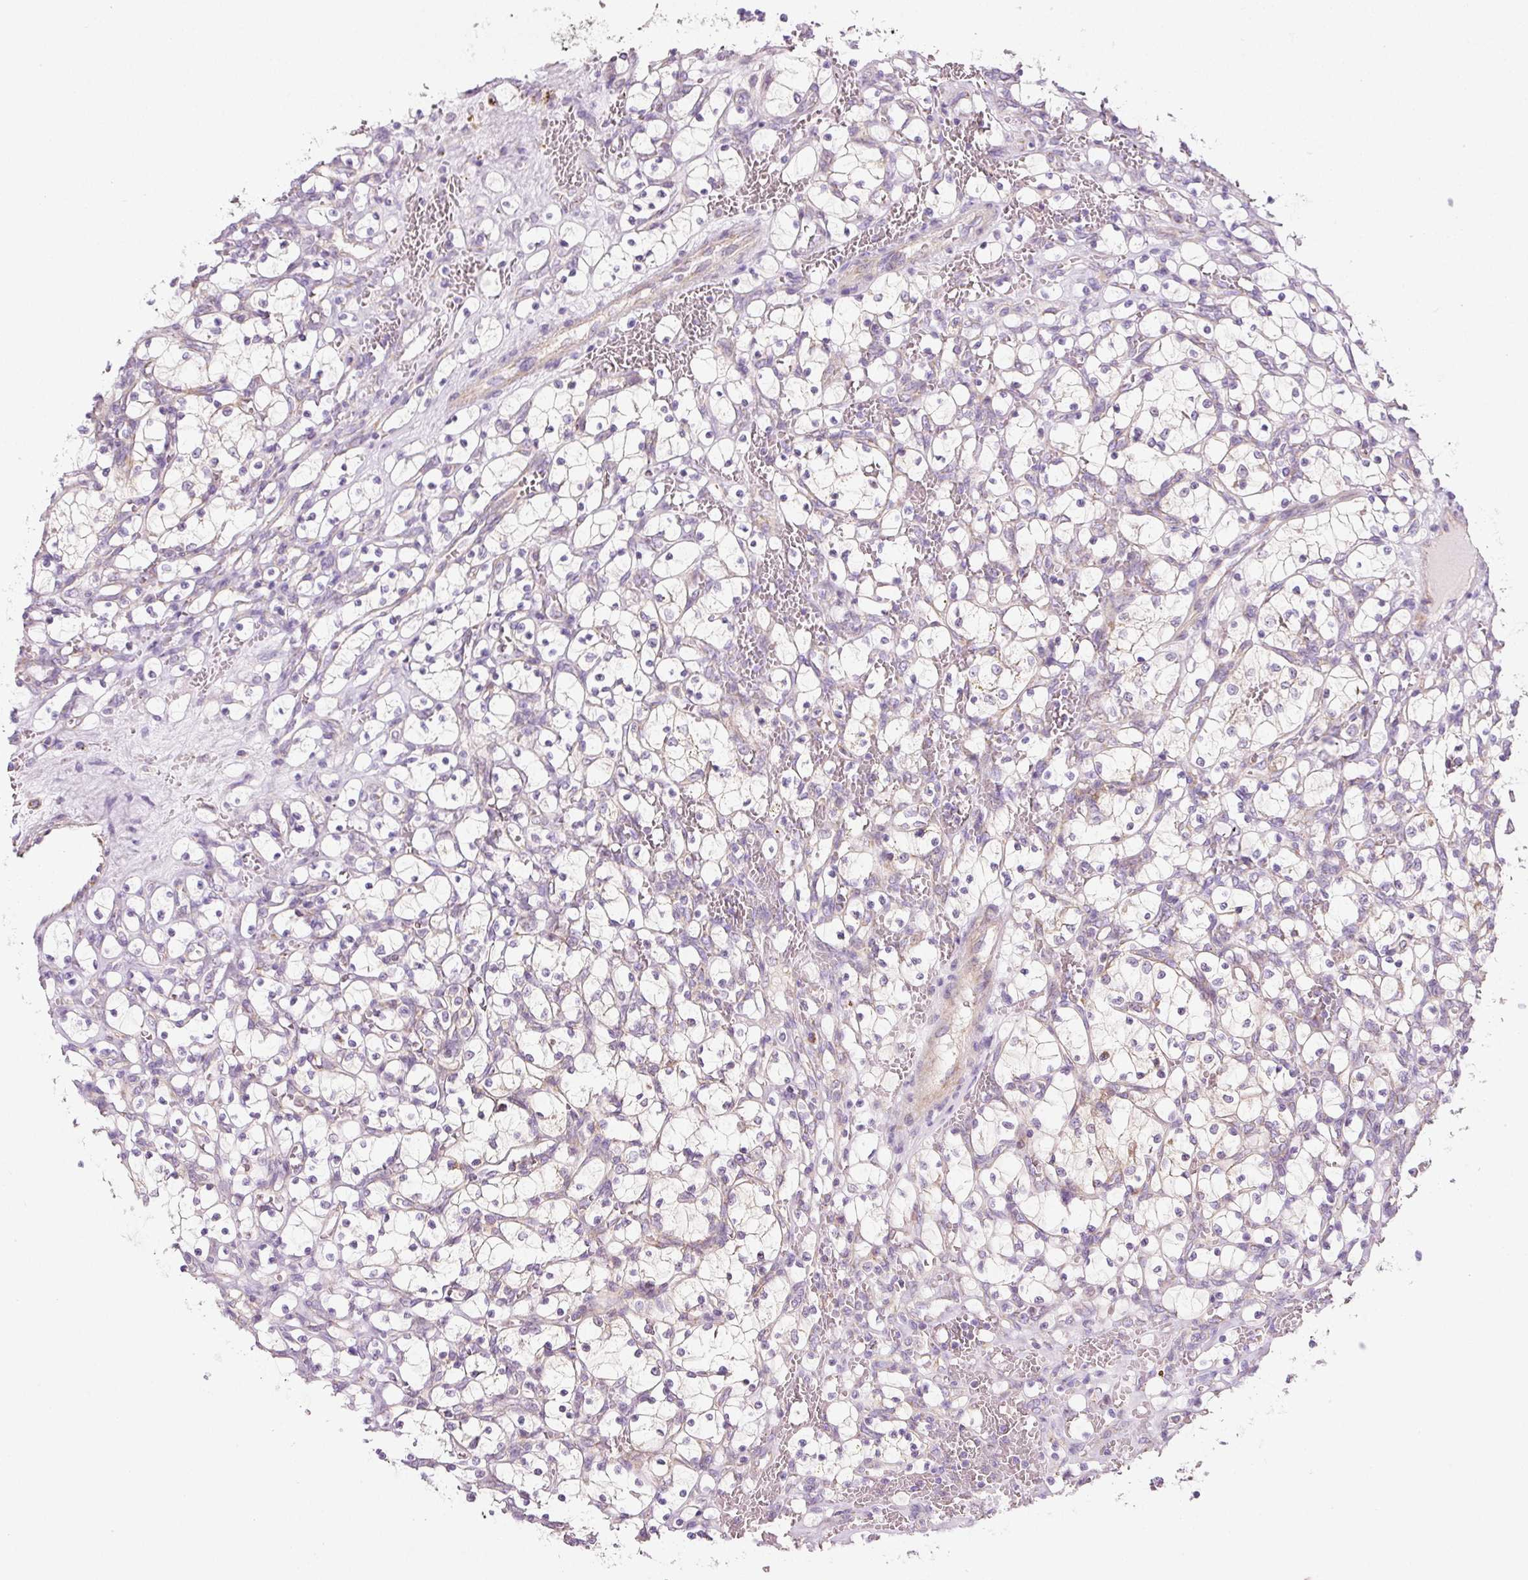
{"staining": {"intensity": "negative", "quantity": "none", "location": "none"}, "tissue": "renal cancer", "cell_type": "Tumor cells", "image_type": "cancer", "snomed": [{"axis": "morphology", "description": "Adenocarcinoma, NOS"}, {"axis": "topography", "description": "Kidney"}], "caption": "Tumor cells are negative for brown protein staining in renal adenocarcinoma. The staining is performed using DAB brown chromogen with nuclei counter-stained in using hematoxylin.", "gene": "NDUFA1", "patient": {"sex": "female", "age": 69}}